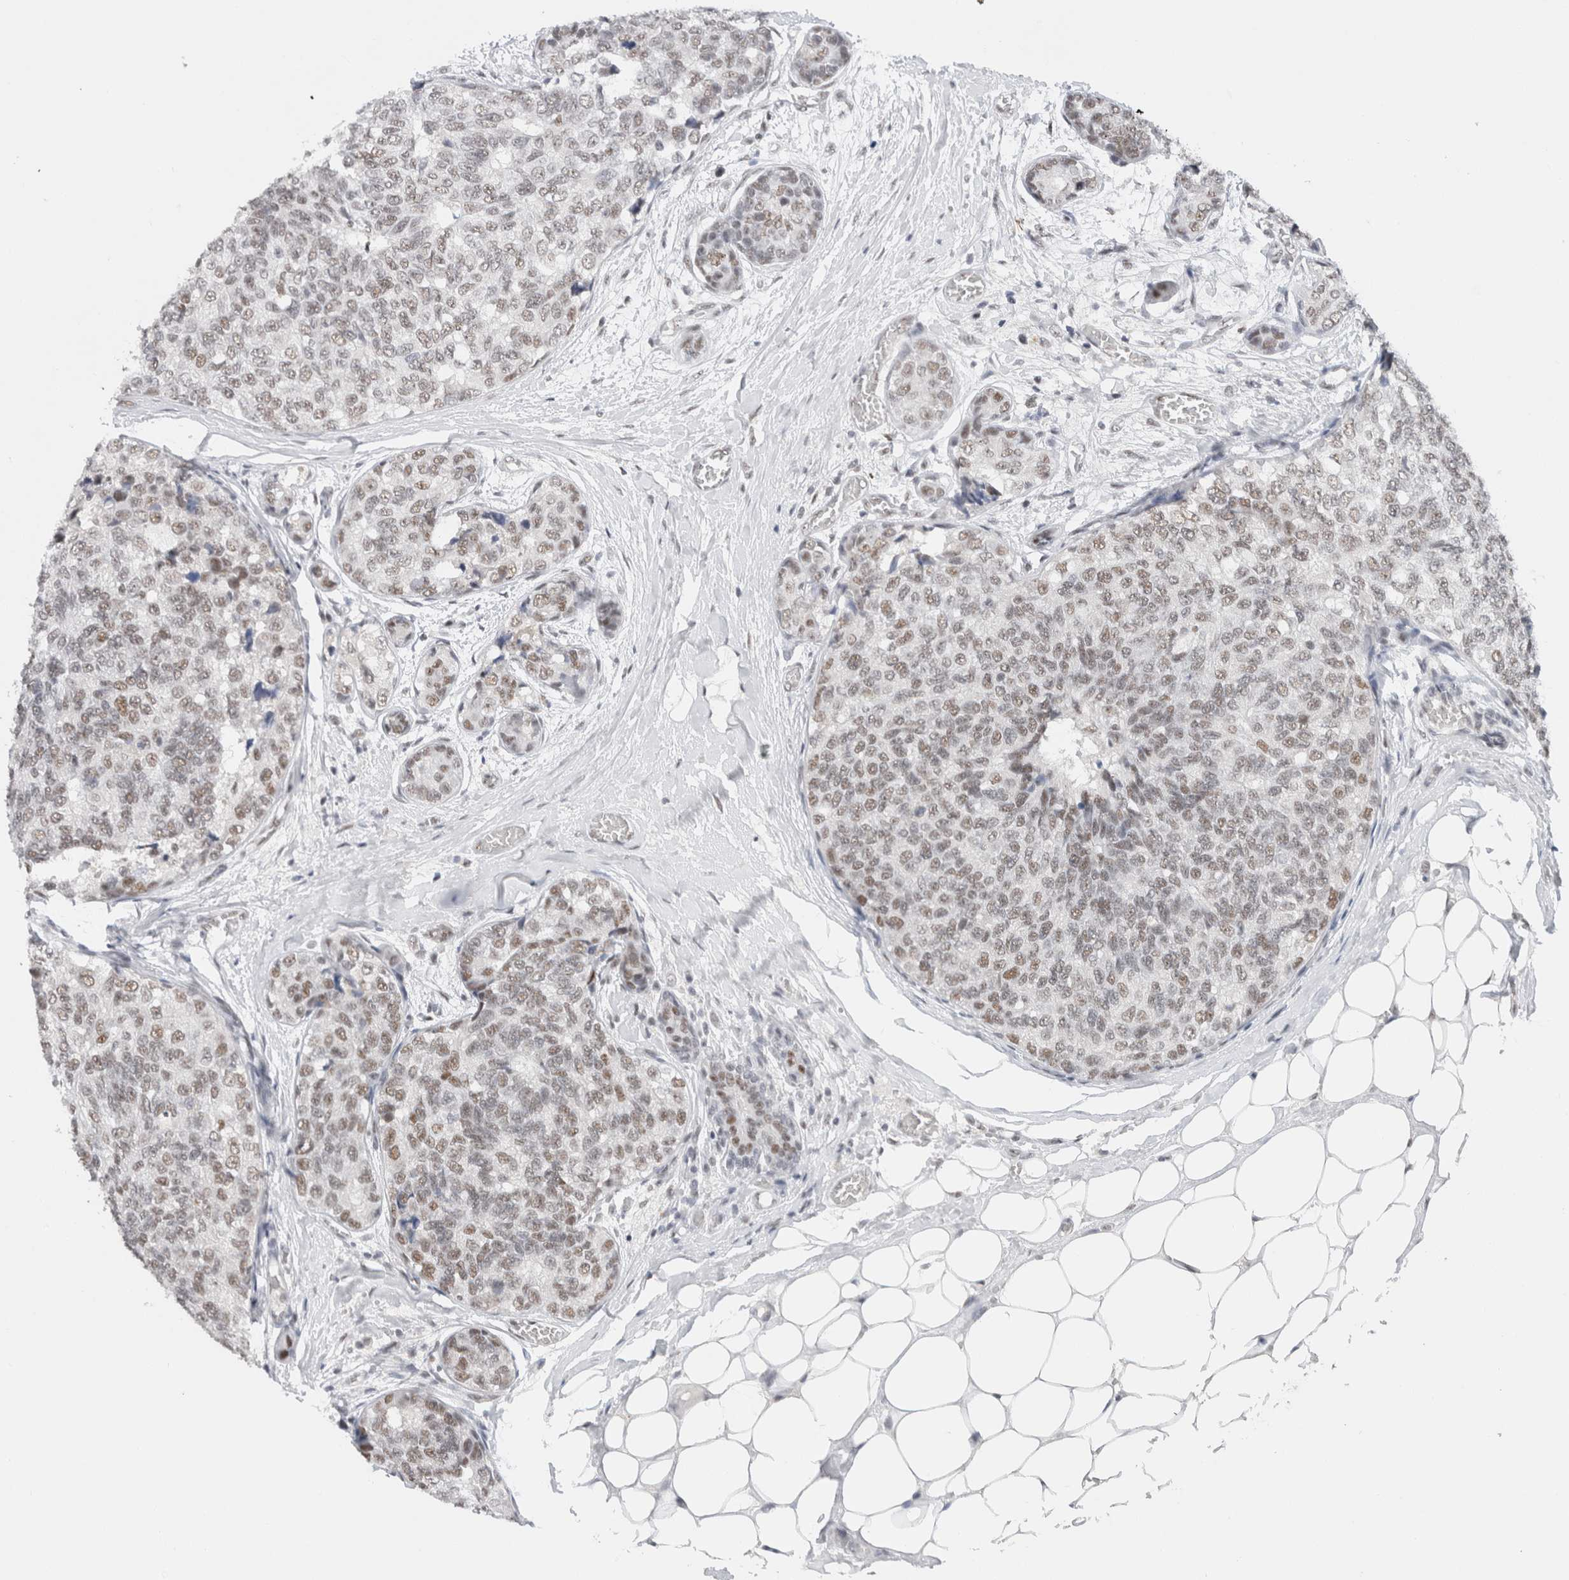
{"staining": {"intensity": "moderate", "quantity": ">75%", "location": "nuclear"}, "tissue": "breast cancer", "cell_type": "Tumor cells", "image_type": "cancer", "snomed": [{"axis": "morphology", "description": "Normal tissue, NOS"}, {"axis": "morphology", "description": "Duct carcinoma"}, {"axis": "topography", "description": "Breast"}], "caption": "Invasive ductal carcinoma (breast) stained for a protein (brown) shows moderate nuclear positive expression in about >75% of tumor cells.", "gene": "COPS7A", "patient": {"sex": "female", "age": 43}}